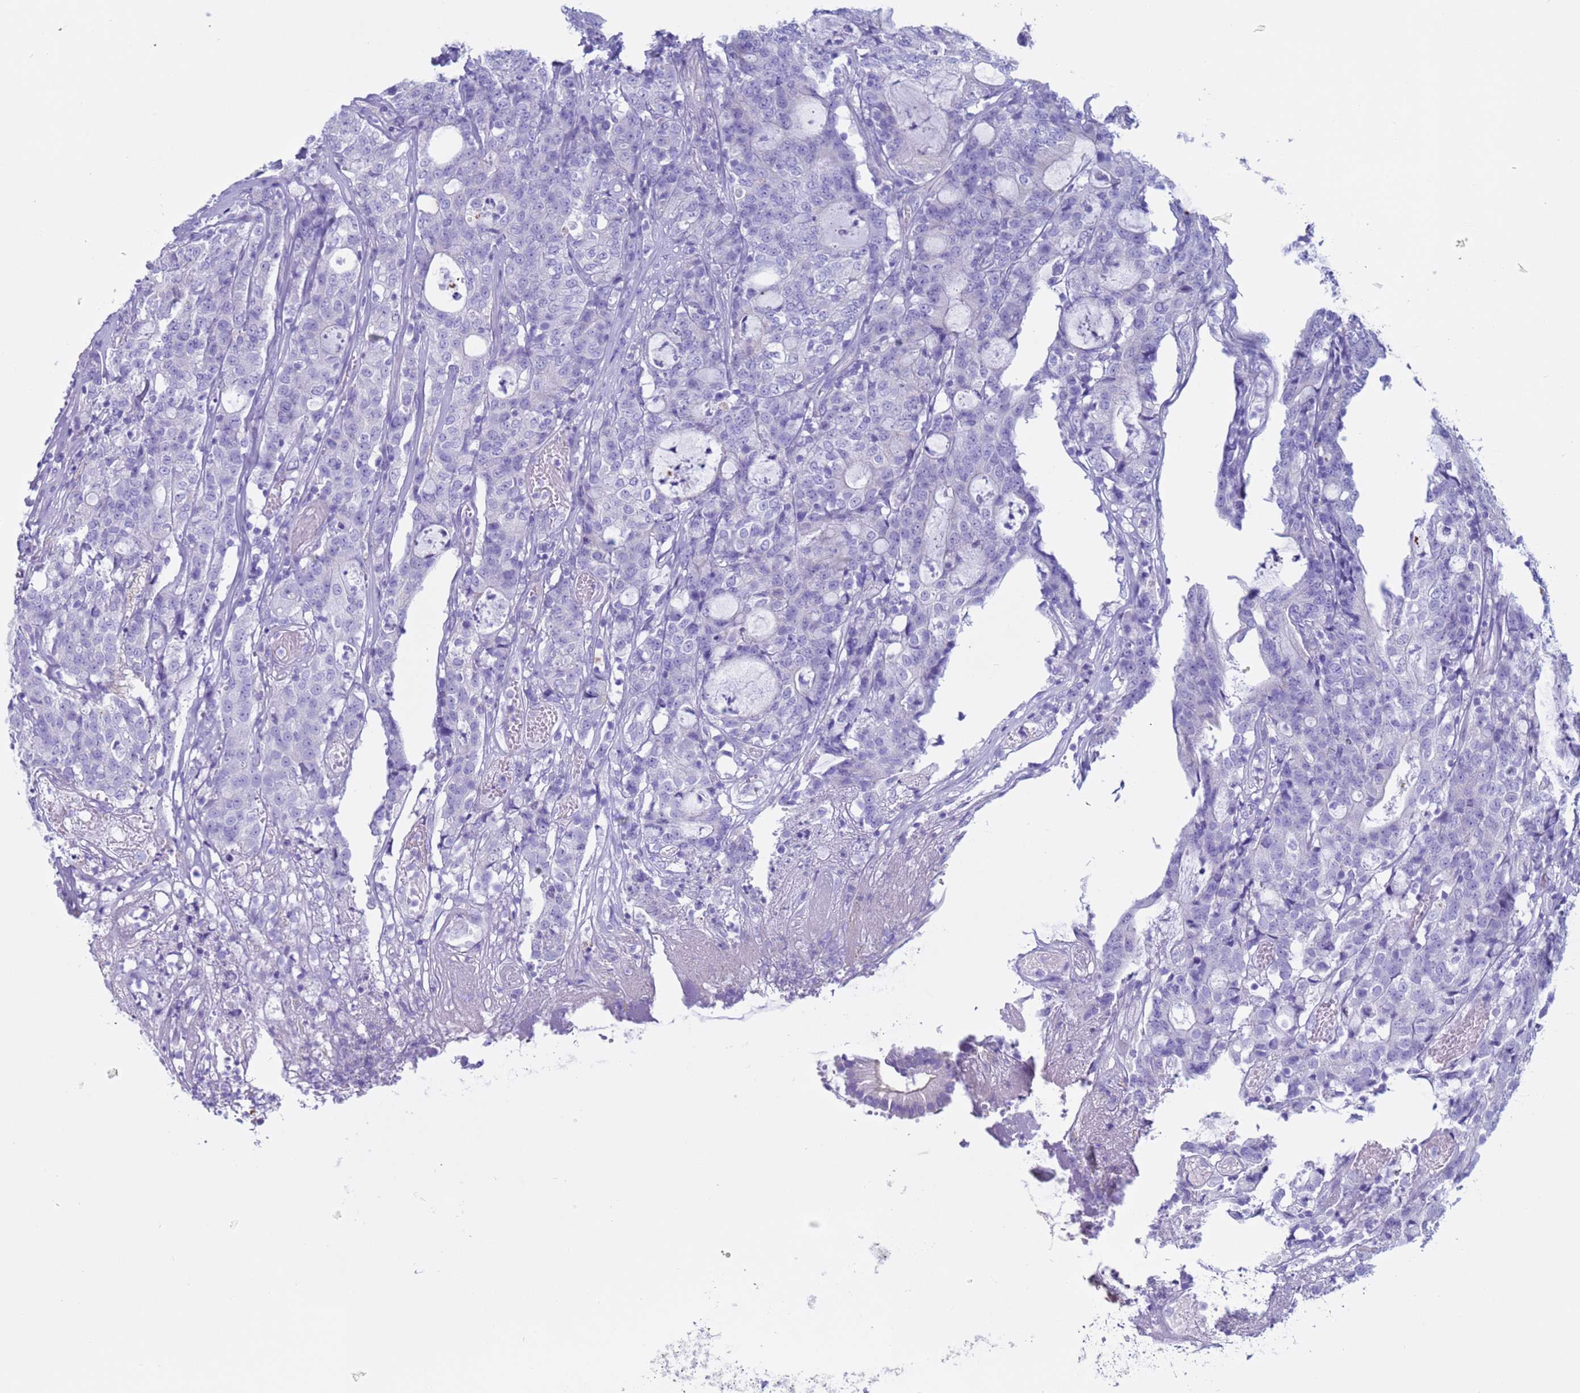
{"staining": {"intensity": "negative", "quantity": "none", "location": "none"}, "tissue": "colorectal cancer", "cell_type": "Tumor cells", "image_type": "cancer", "snomed": [{"axis": "morphology", "description": "Adenocarcinoma, NOS"}, {"axis": "topography", "description": "Colon"}], "caption": "High power microscopy image of an immunohistochemistry (IHC) micrograph of adenocarcinoma (colorectal), revealing no significant staining in tumor cells. The staining was performed using DAB (3,3'-diaminobenzidine) to visualize the protein expression in brown, while the nuclei were stained in blue with hematoxylin (Magnification: 20x).", "gene": "CST4", "patient": {"sex": "male", "age": 83}}